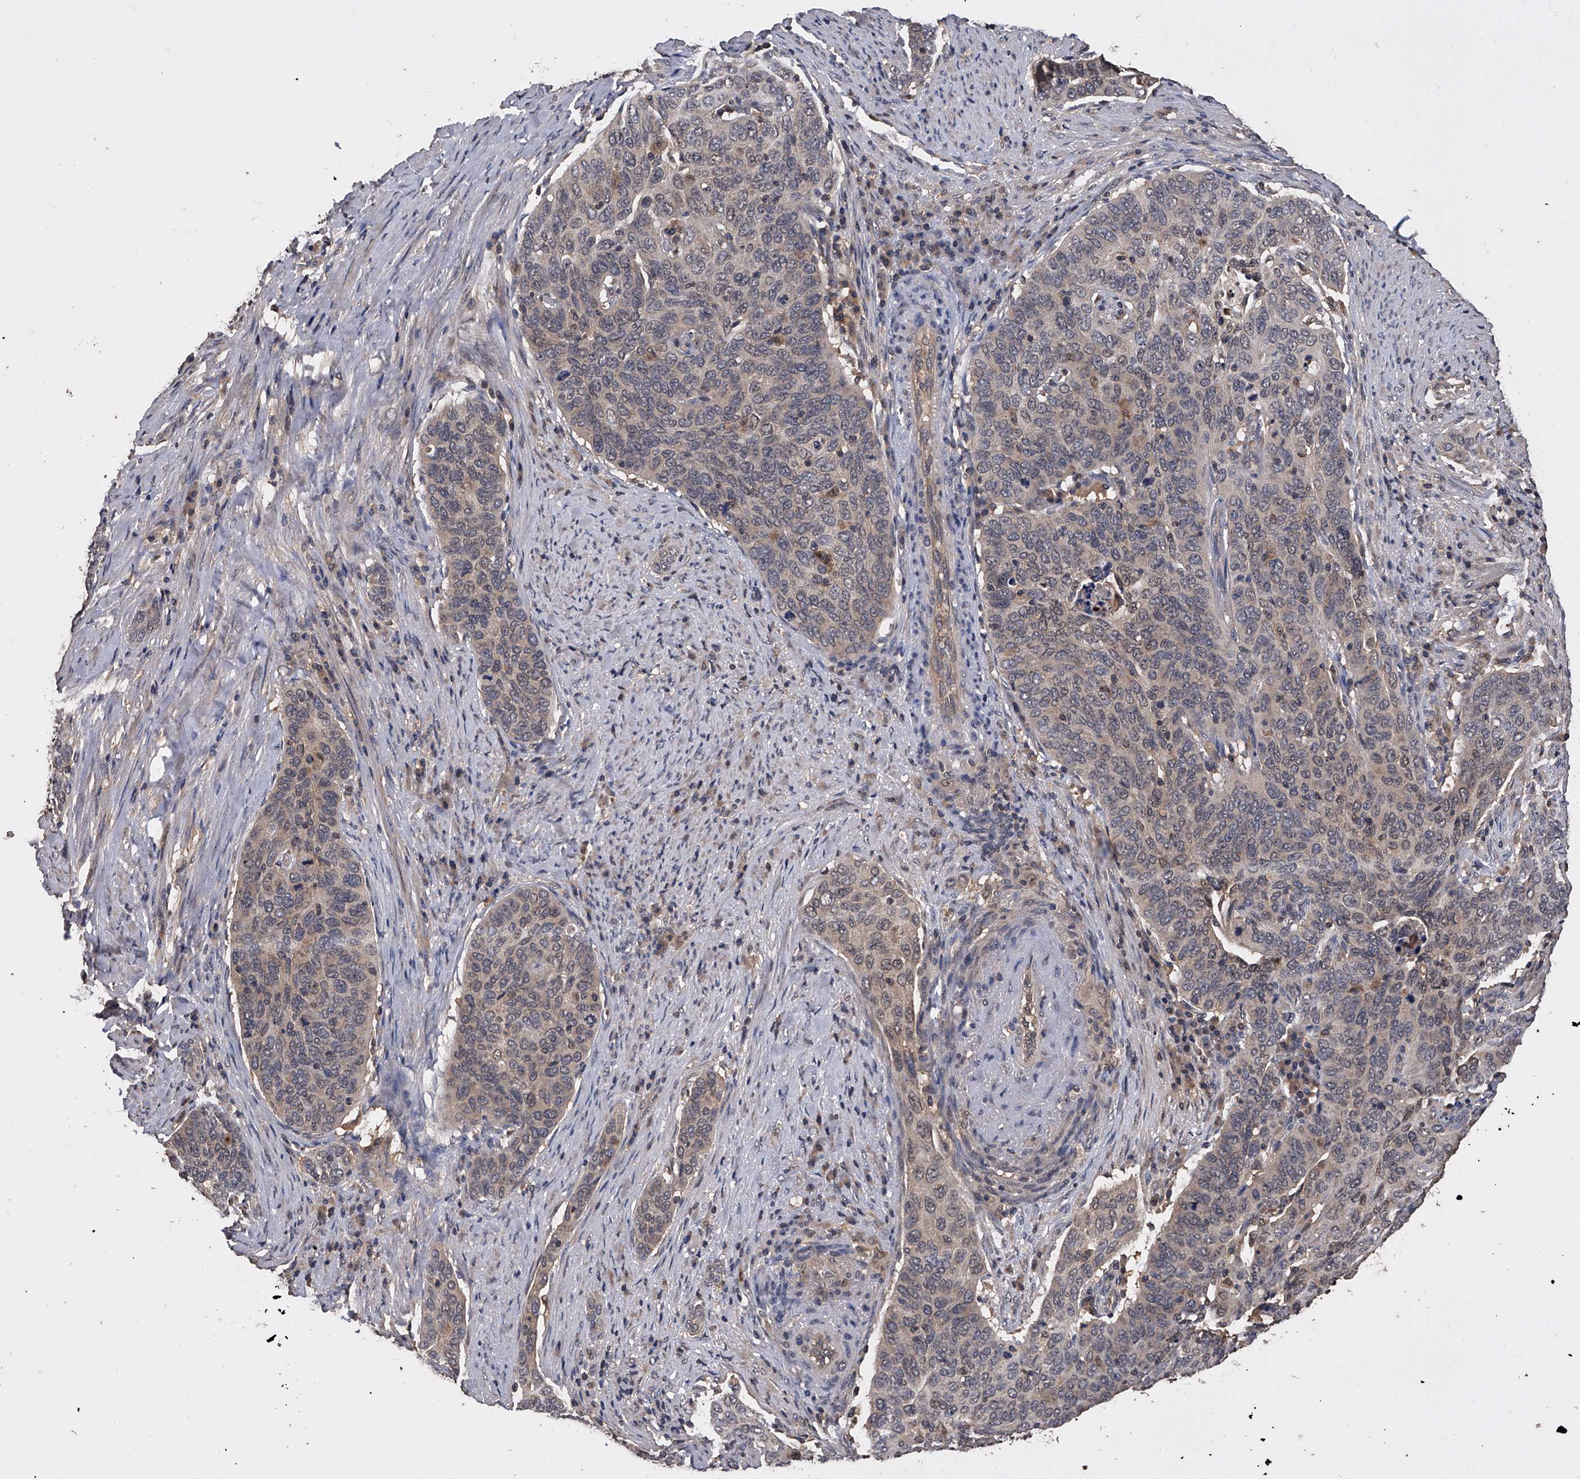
{"staining": {"intensity": "weak", "quantity": "<25%", "location": "cytoplasmic/membranous"}, "tissue": "cervical cancer", "cell_type": "Tumor cells", "image_type": "cancer", "snomed": [{"axis": "morphology", "description": "Squamous cell carcinoma, NOS"}, {"axis": "topography", "description": "Cervix"}], "caption": "Micrograph shows no protein staining in tumor cells of cervical cancer (squamous cell carcinoma) tissue.", "gene": "EFCAB7", "patient": {"sex": "female", "age": 60}}